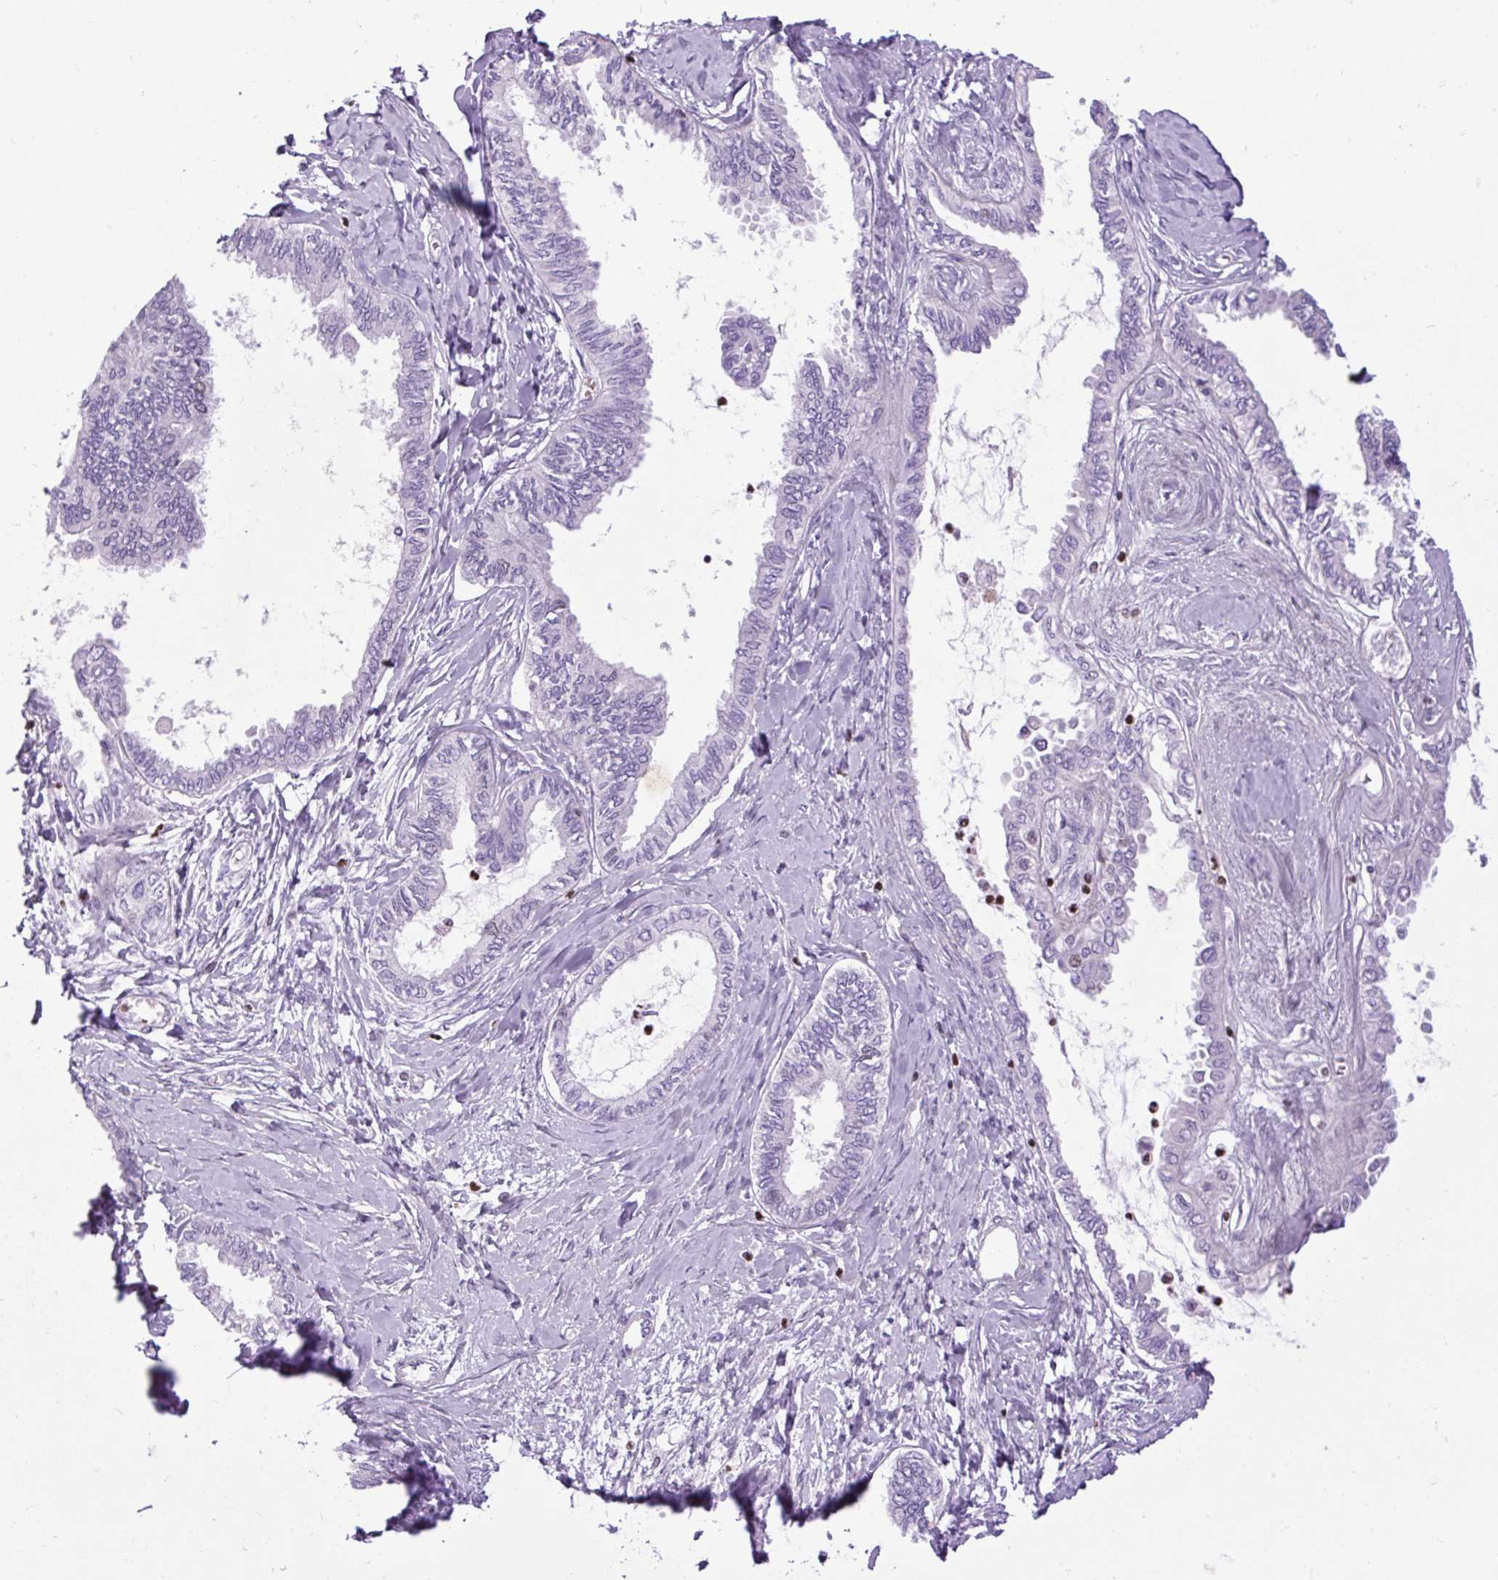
{"staining": {"intensity": "negative", "quantity": "none", "location": "none"}, "tissue": "ovarian cancer", "cell_type": "Tumor cells", "image_type": "cancer", "snomed": [{"axis": "morphology", "description": "Carcinoma, endometroid"}, {"axis": "topography", "description": "Ovary"}], "caption": "Ovarian endometroid carcinoma stained for a protein using immunohistochemistry exhibits no expression tumor cells.", "gene": "SPC24", "patient": {"sex": "female", "age": 70}}